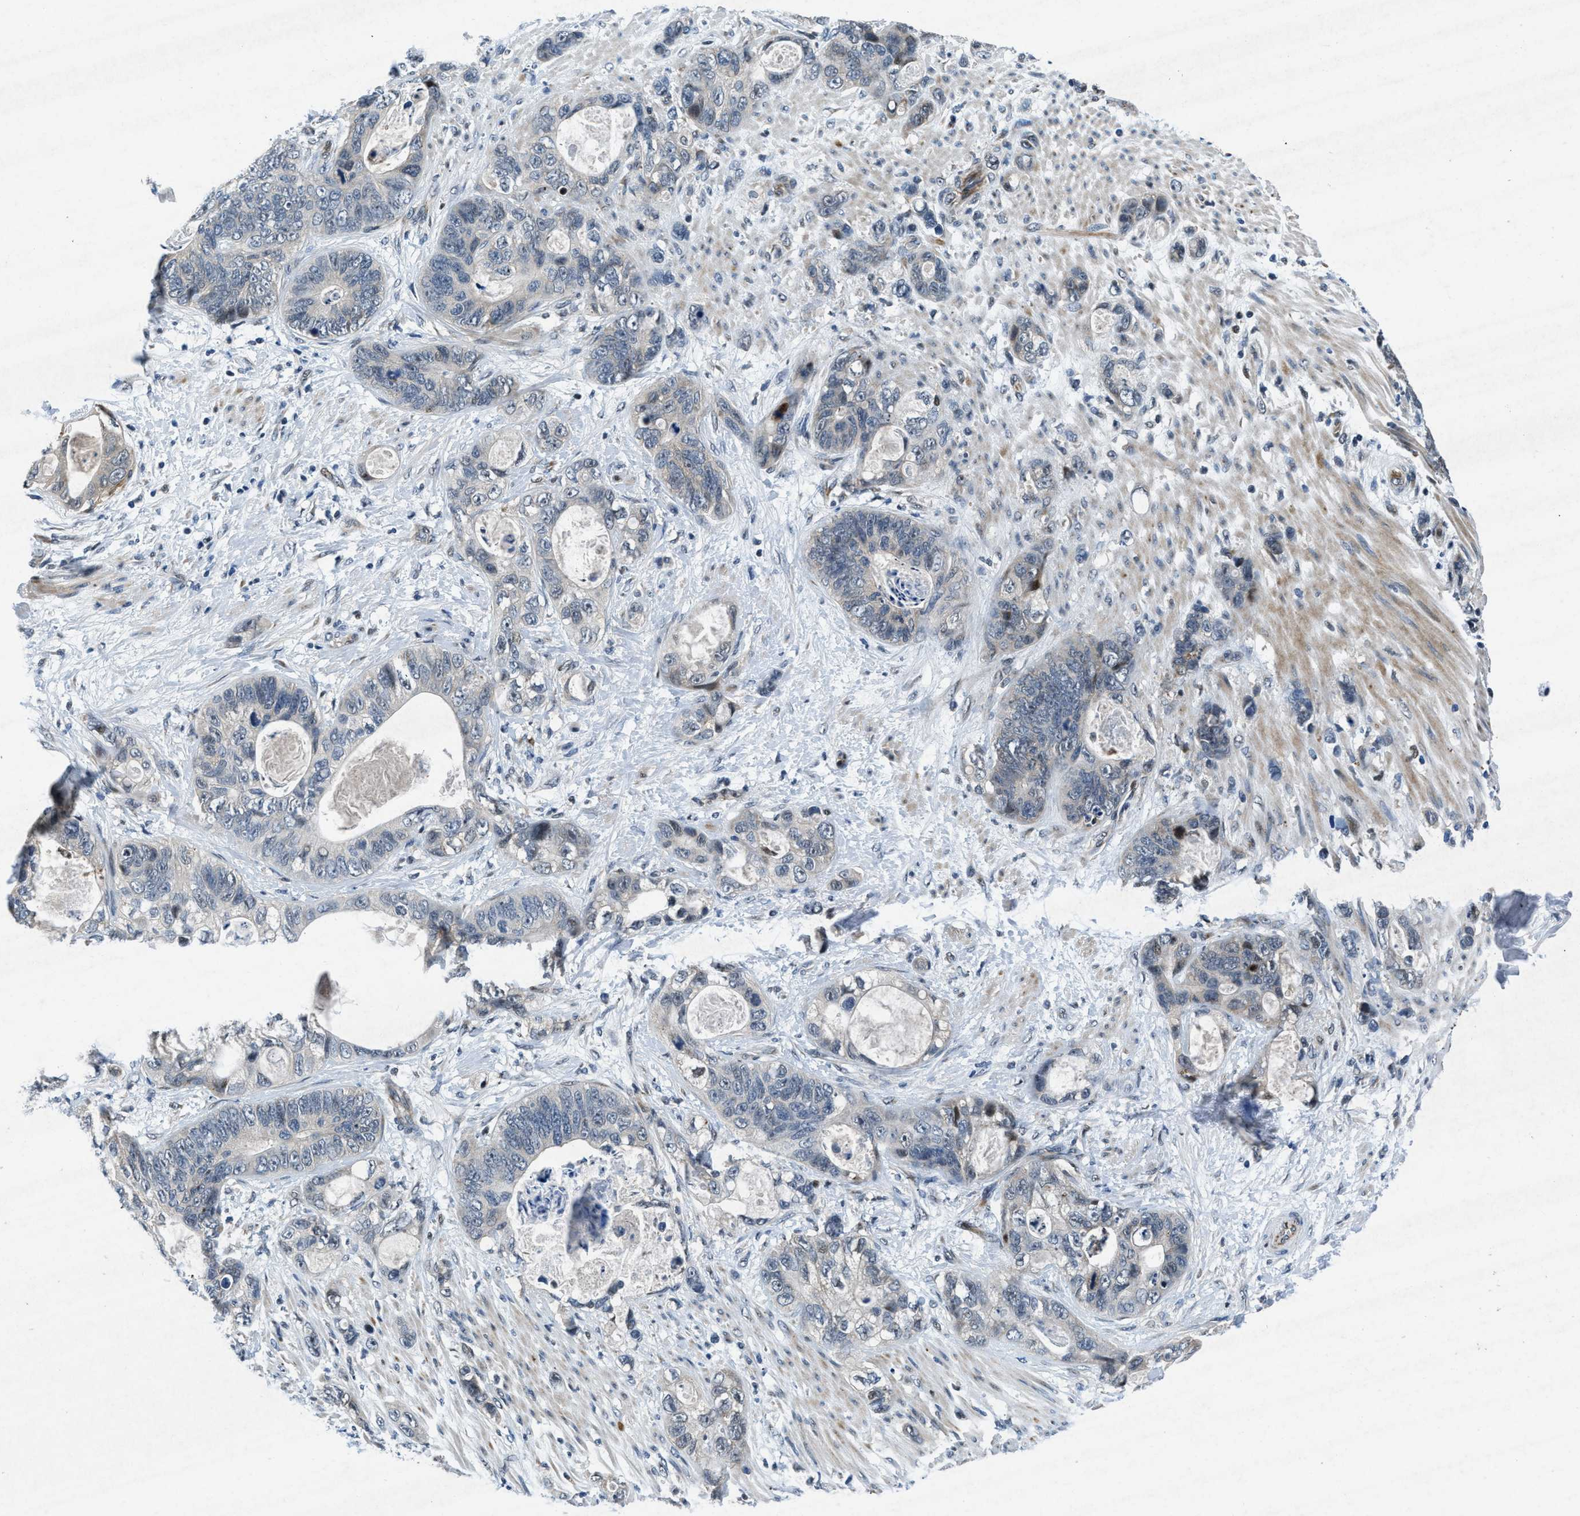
{"staining": {"intensity": "negative", "quantity": "none", "location": "none"}, "tissue": "stomach cancer", "cell_type": "Tumor cells", "image_type": "cancer", "snomed": [{"axis": "morphology", "description": "Normal tissue, NOS"}, {"axis": "morphology", "description": "Adenocarcinoma, NOS"}, {"axis": "topography", "description": "Stomach"}], "caption": "Immunohistochemistry (IHC) micrograph of neoplastic tissue: human stomach cancer stained with DAB (3,3'-diaminobenzidine) reveals no significant protein positivity in tumor cells.", "gene": "PHLDA1", "patient": {"sex": "female", "age": 89}}